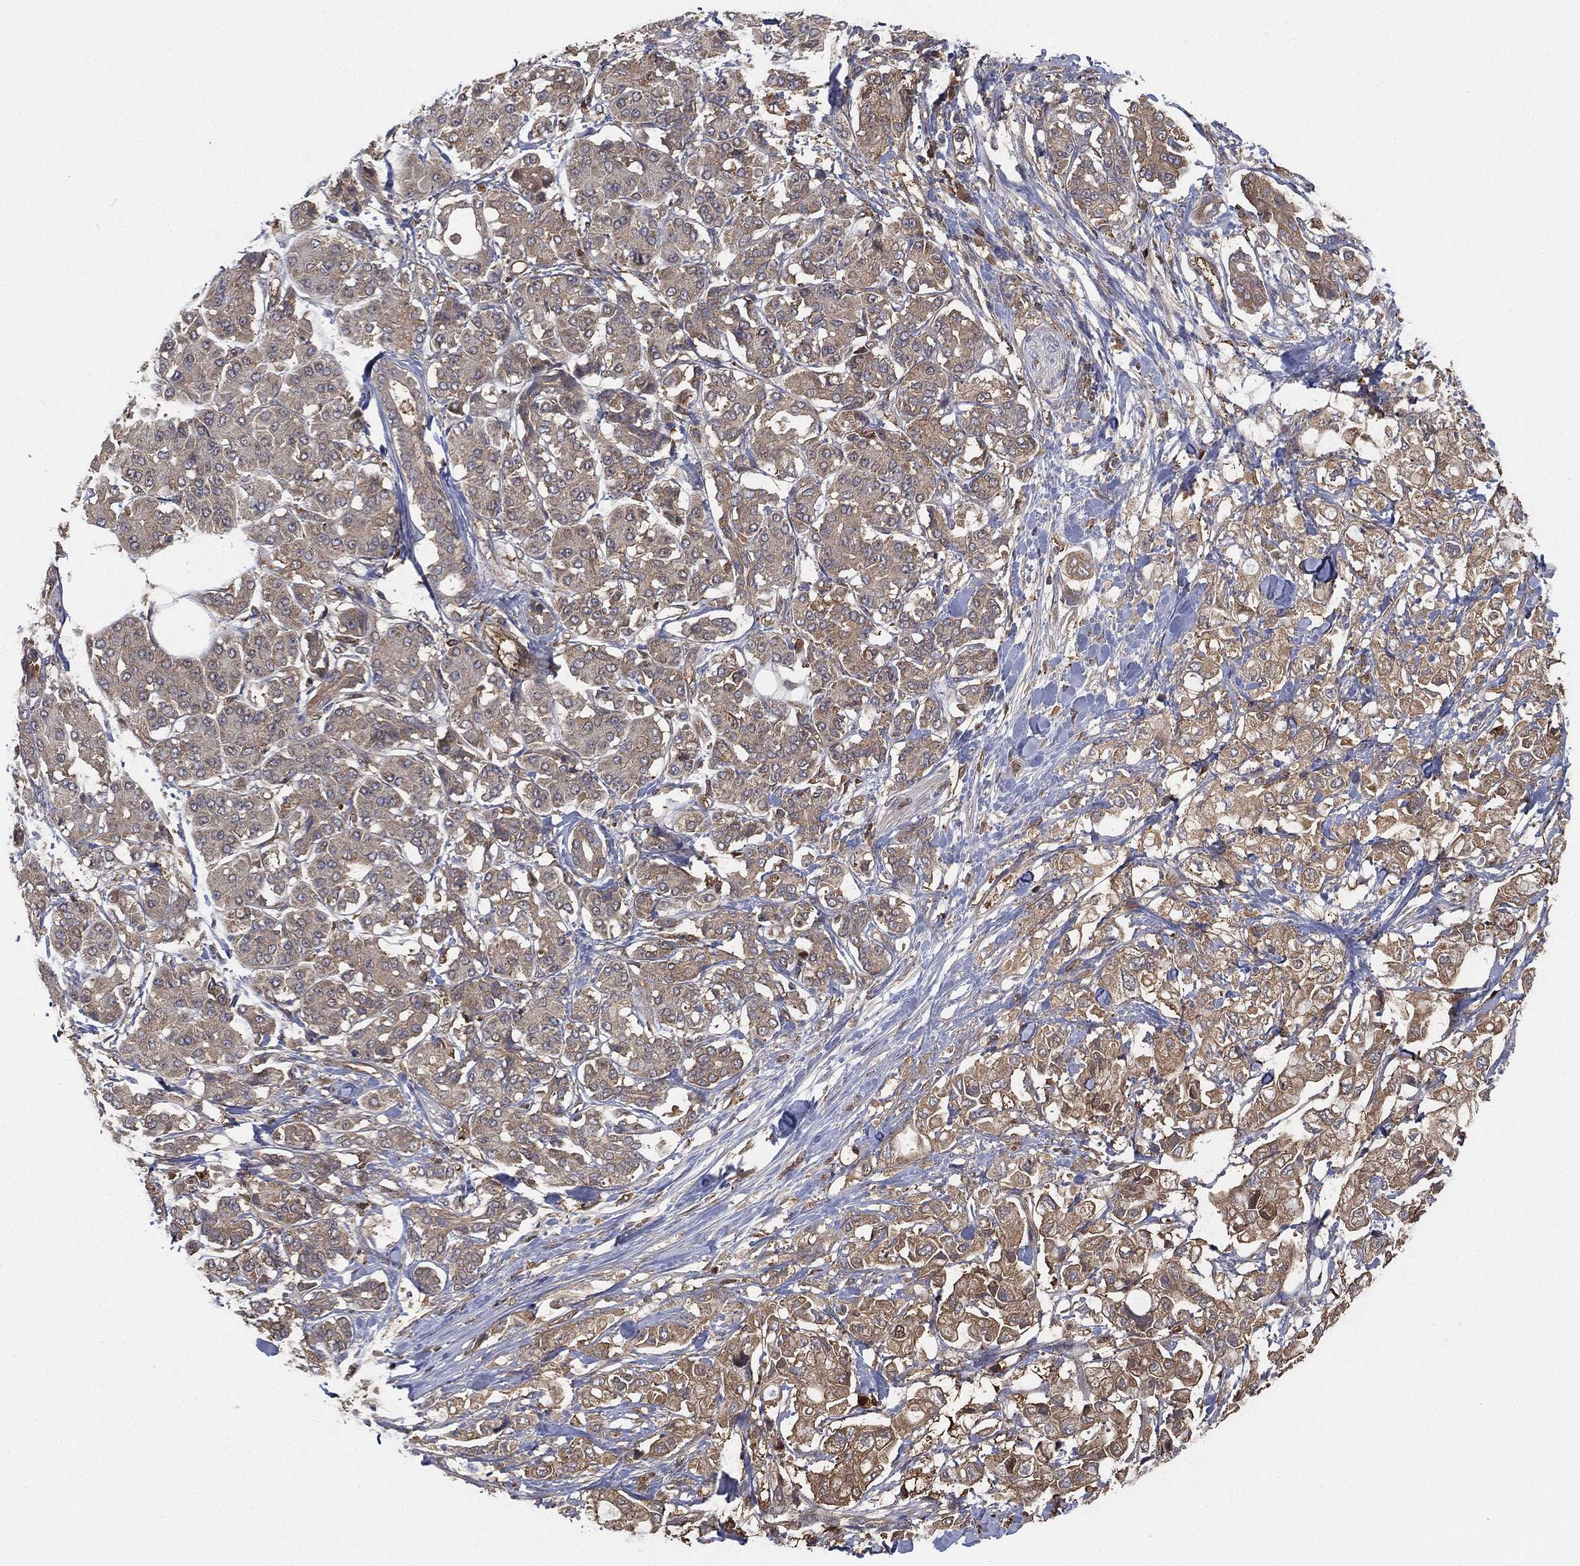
{"staining": {"intensity": "moderate", "quantity": "<25%", "location": "cytoplasmic/membranous"}, "tissue": "pancreatic cancer", "cell_type": "Tumor cells", "image_type": "cancer", "snomed": [{"axis": "morphology", "description": "Adenocarcinoma, NOS"}, {"axis": "topography", "description": "Pancreas"}], "caption": "DAB (3,3'-diaminobenzidine) immunohistochemical staining of pancreatic cancer (adenocarcinoma) reveals moderate cytoplasmic/membranous protein staining in about <25% of tumor cells.", "gene": "PSMG4", "patient": {"sex": "female", "age": 56}}